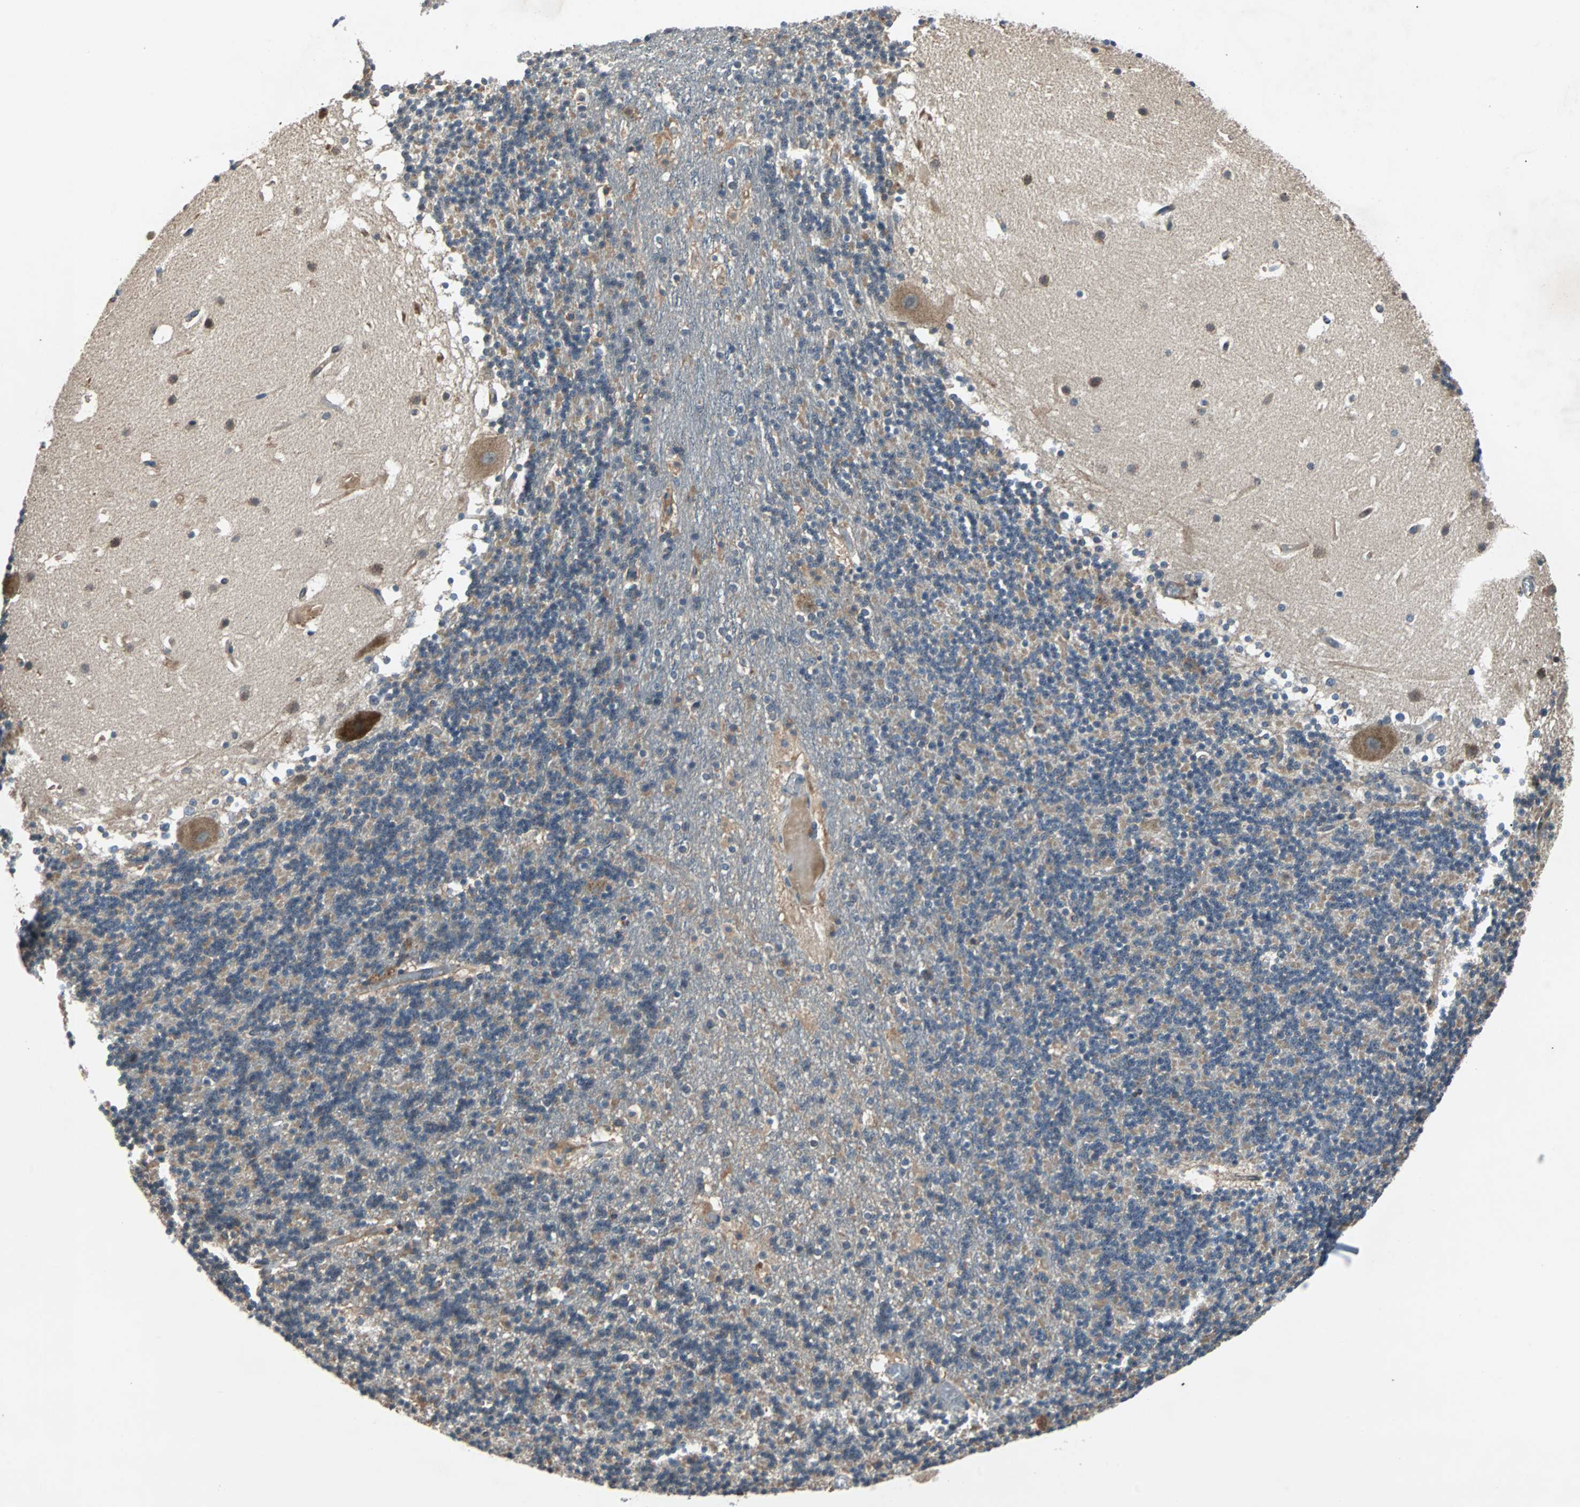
{"staining": {"intensity": "moderate", "quantity": "25%-75%", "location": "cytoplasmic/membranous"}, "tissue": "cerebellum", "cell_type": "Cells in granular layer", "image_type": "normal", "snomed": [{"axis": "morphology", "description": "Normal tissue, NOS"}, {"axis": "topography", "description": "Cerebellum"}], "caption": "High-power microscopy captured an immunohistochemistry histopathology image of benign cerebellum, revealing moderate cytoplasmic/membranous positivity in about 25%-75% of cells in granular layer.", "gene": "ACTR3", "patient": {"sex": "male", "age": 45}}